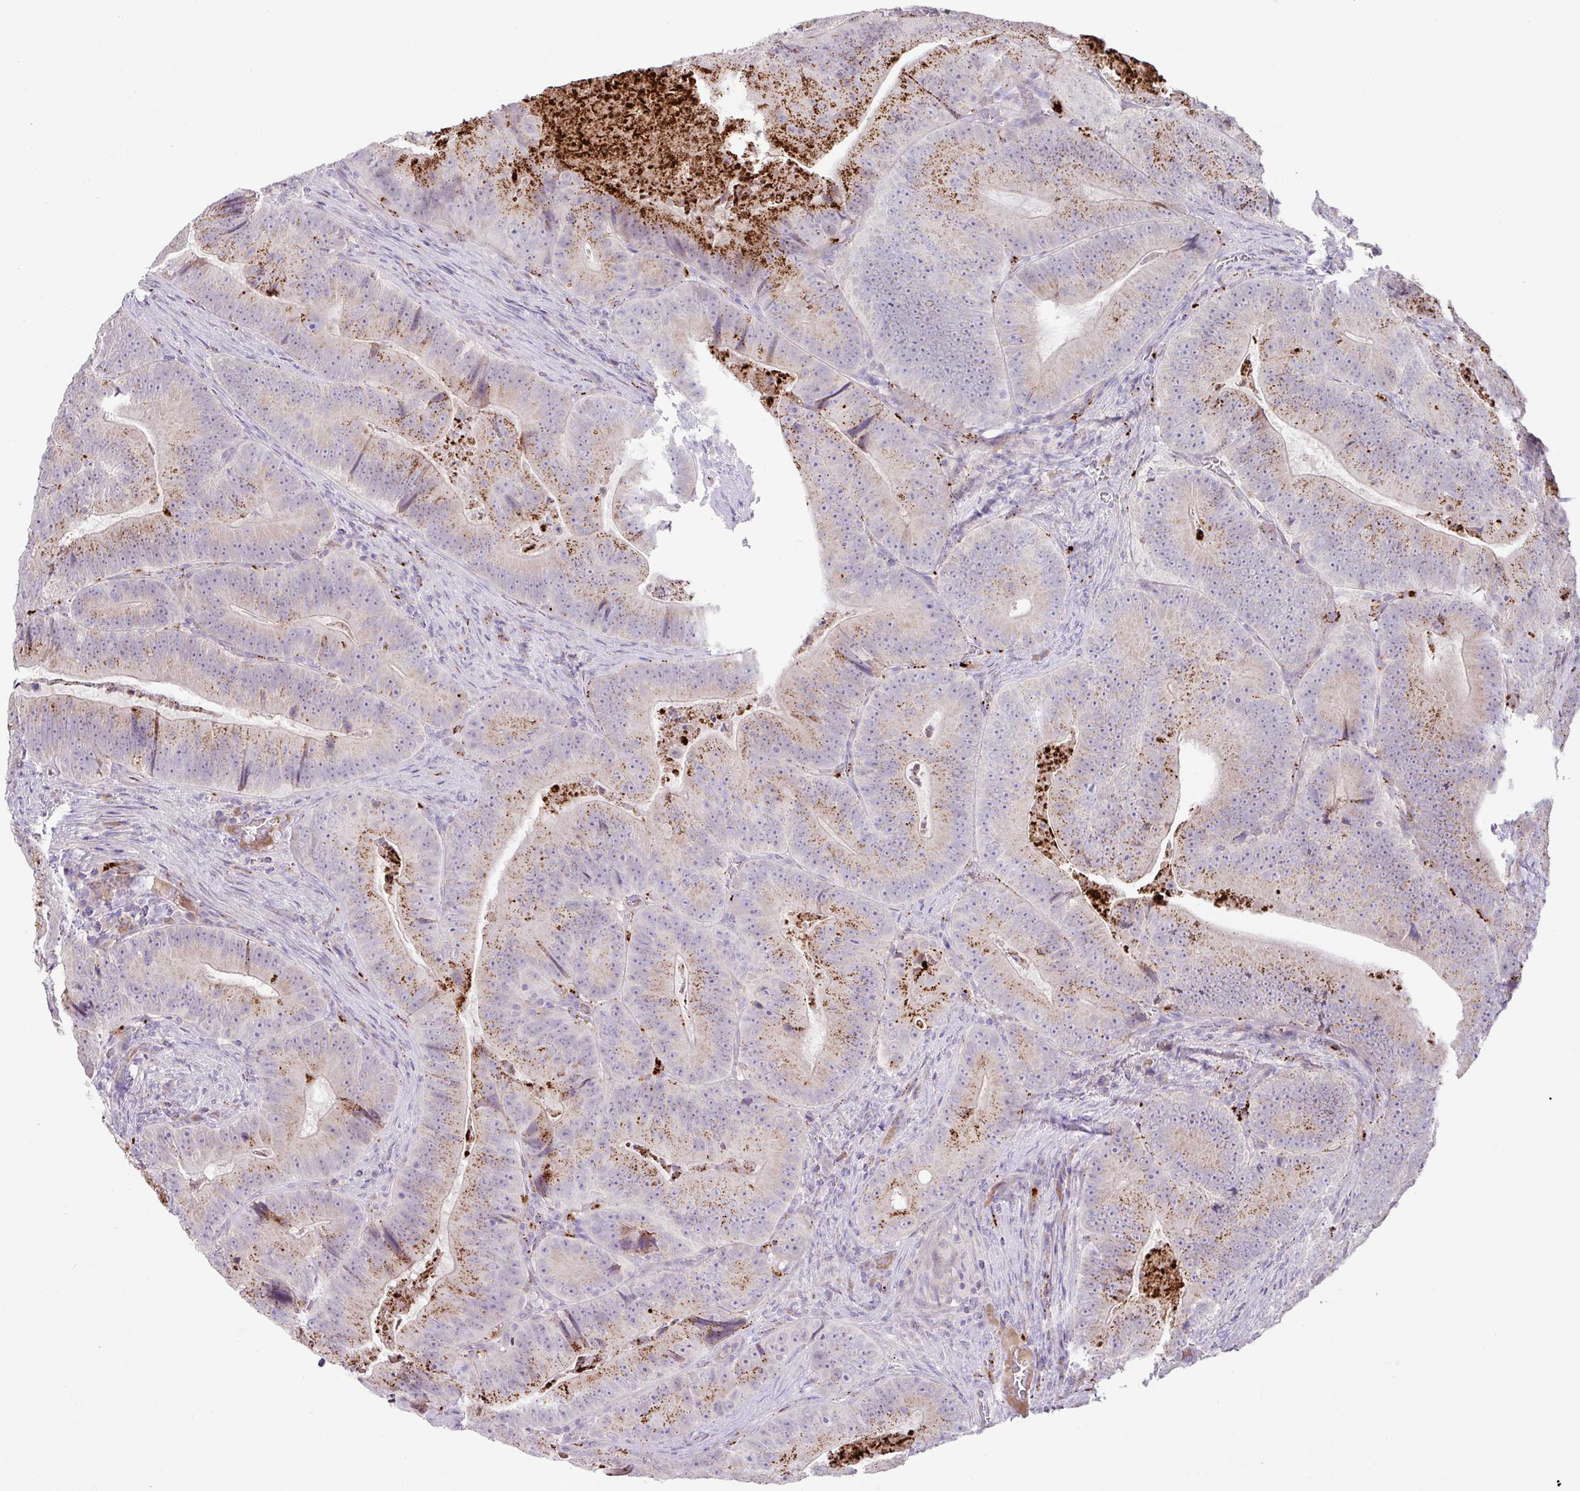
{"staining": {"intensity": "moderate", "quantity": "25%-75%", "location": "cytoplasmic/membranous"}, "tissue": "colorectal cancer", "cell_type": "Tumor cells", "image_type": "cancer", "snomed": [{"axis": "morphology", "description": "Adenocarcinoma, NOS"}, {"axis": "topography", "description": "Colon"}], "caption": "This photomicrograph displays colorectal adenocarcinoma stained with immunohistochemistry (IHC) to label a protein in brown. The cytoplasmic/membranous of tumor cells show moderate positivity for the protein. Nuclei are counter-stained blue.", "gene": "PLEKHH3", "patient": {"sex": "female", "age": 86}}